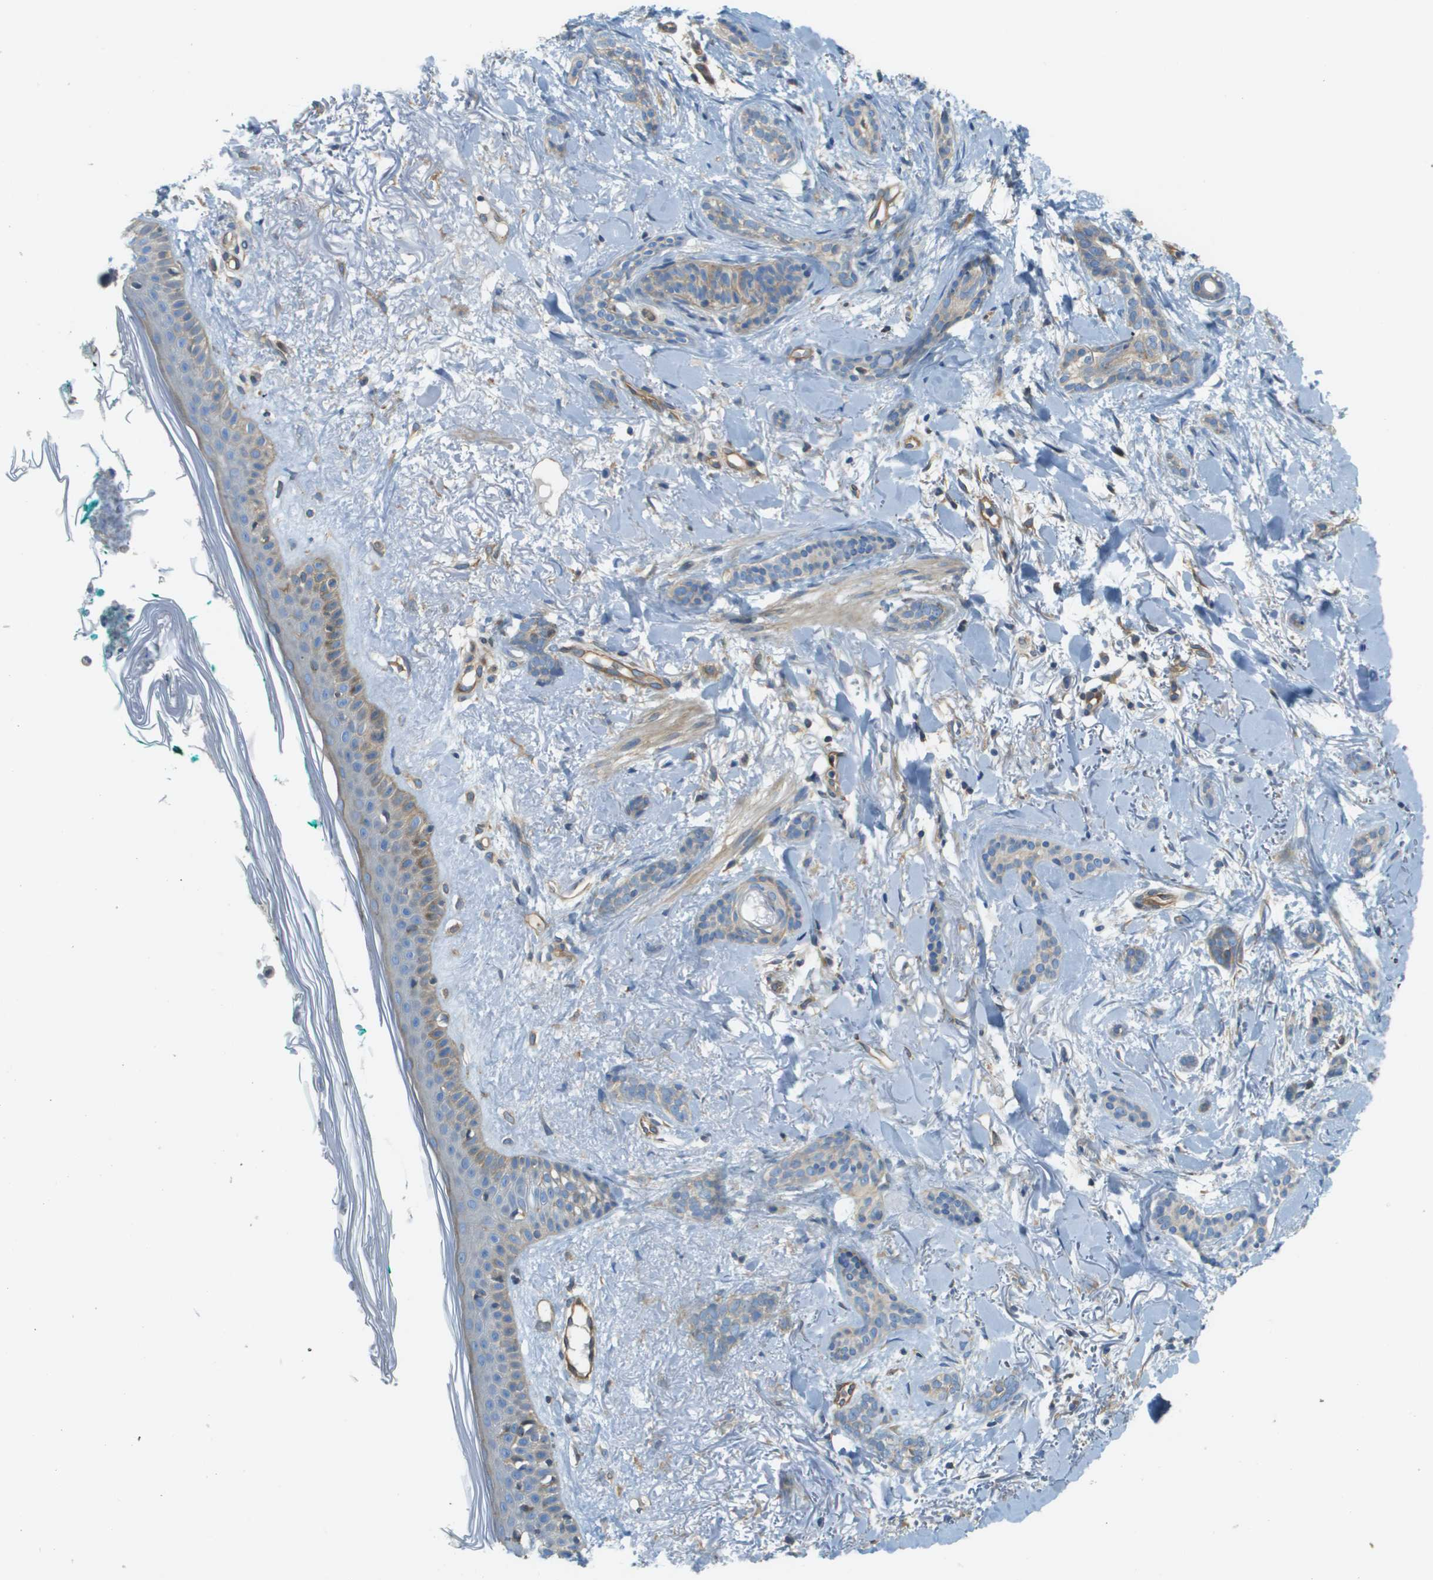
{"staining": {"intensity": "weak", "quantity": "<25%", "location": "cytoplasmic/membranous"}, "tissue": "skin cancer", "cell_type": "Tumor cells", "image_type": "cancer", "snomed": [{"axis": "morphology", "description": "Basal cell carcinoma"}, {"axis": "morphology", "description": "Adnexal tumor, benign"}, {"axis": "topography", "description": "Skin"}], "caption": "Human skin benign adnexal tumor stained for a protein using immunohistochemistry (IHC) shows no positivity in tumor cells.", "gene": "DNAJB11", "patient": {"sex": "female", "age": 42}}